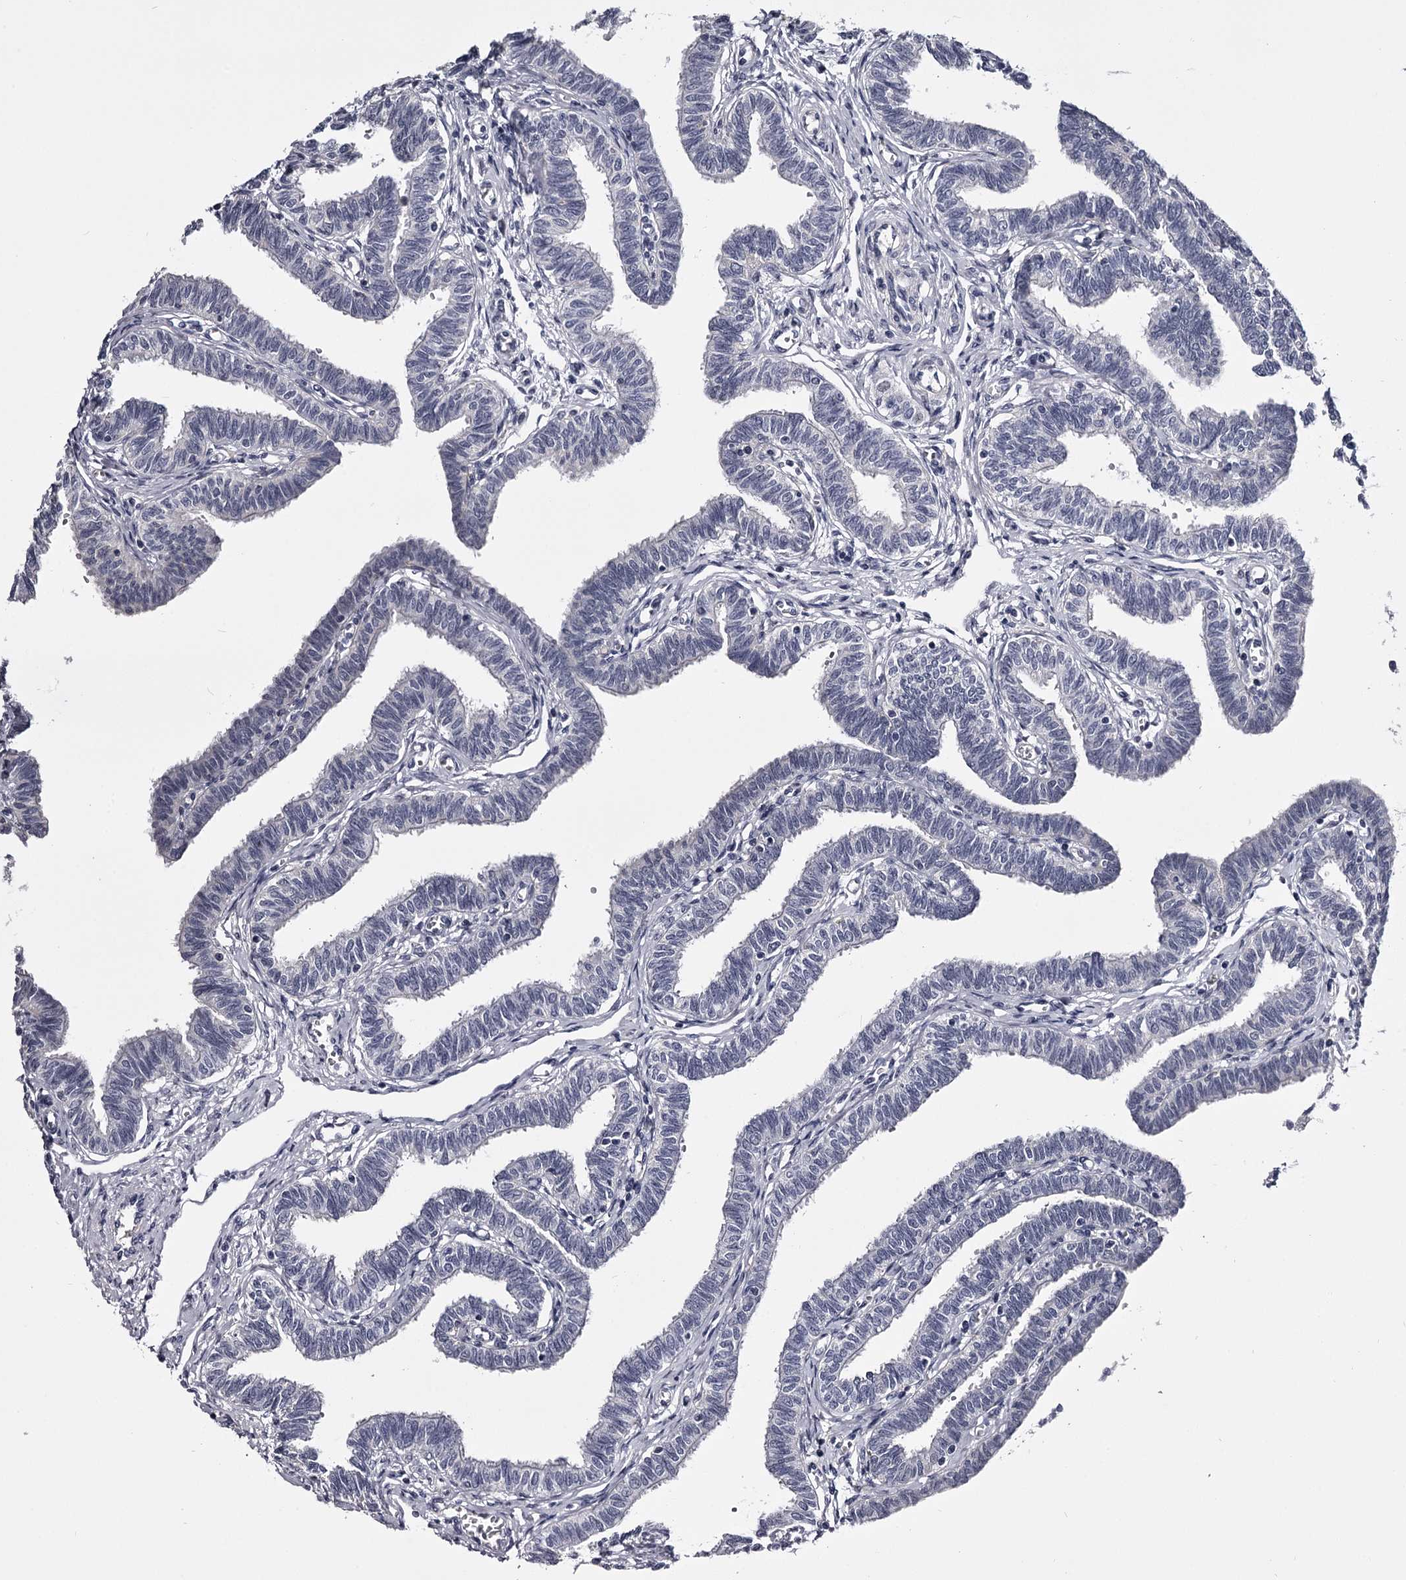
{"staining": {"intensity": "weak", "quantity": "<25%", "location": "cytoplasmic/membranous"}, "tissue": "fallopian tube", "cell_type": "Glandular cells", "image_type": "normal", "snomed": [{"axis": "morphology", "description": "Normal tissue, NOS"}, {"axis": "topography", "description": "Fallopian tube"}, {"axis": "topography", "description": "Ovary"}], "caption": "Immunohistochemistry of unremarkable fallopian tube demonstrates no expression in glandular cells.", "gene": "GSTO1", "patient": {"sex": "female", "age": 23}}